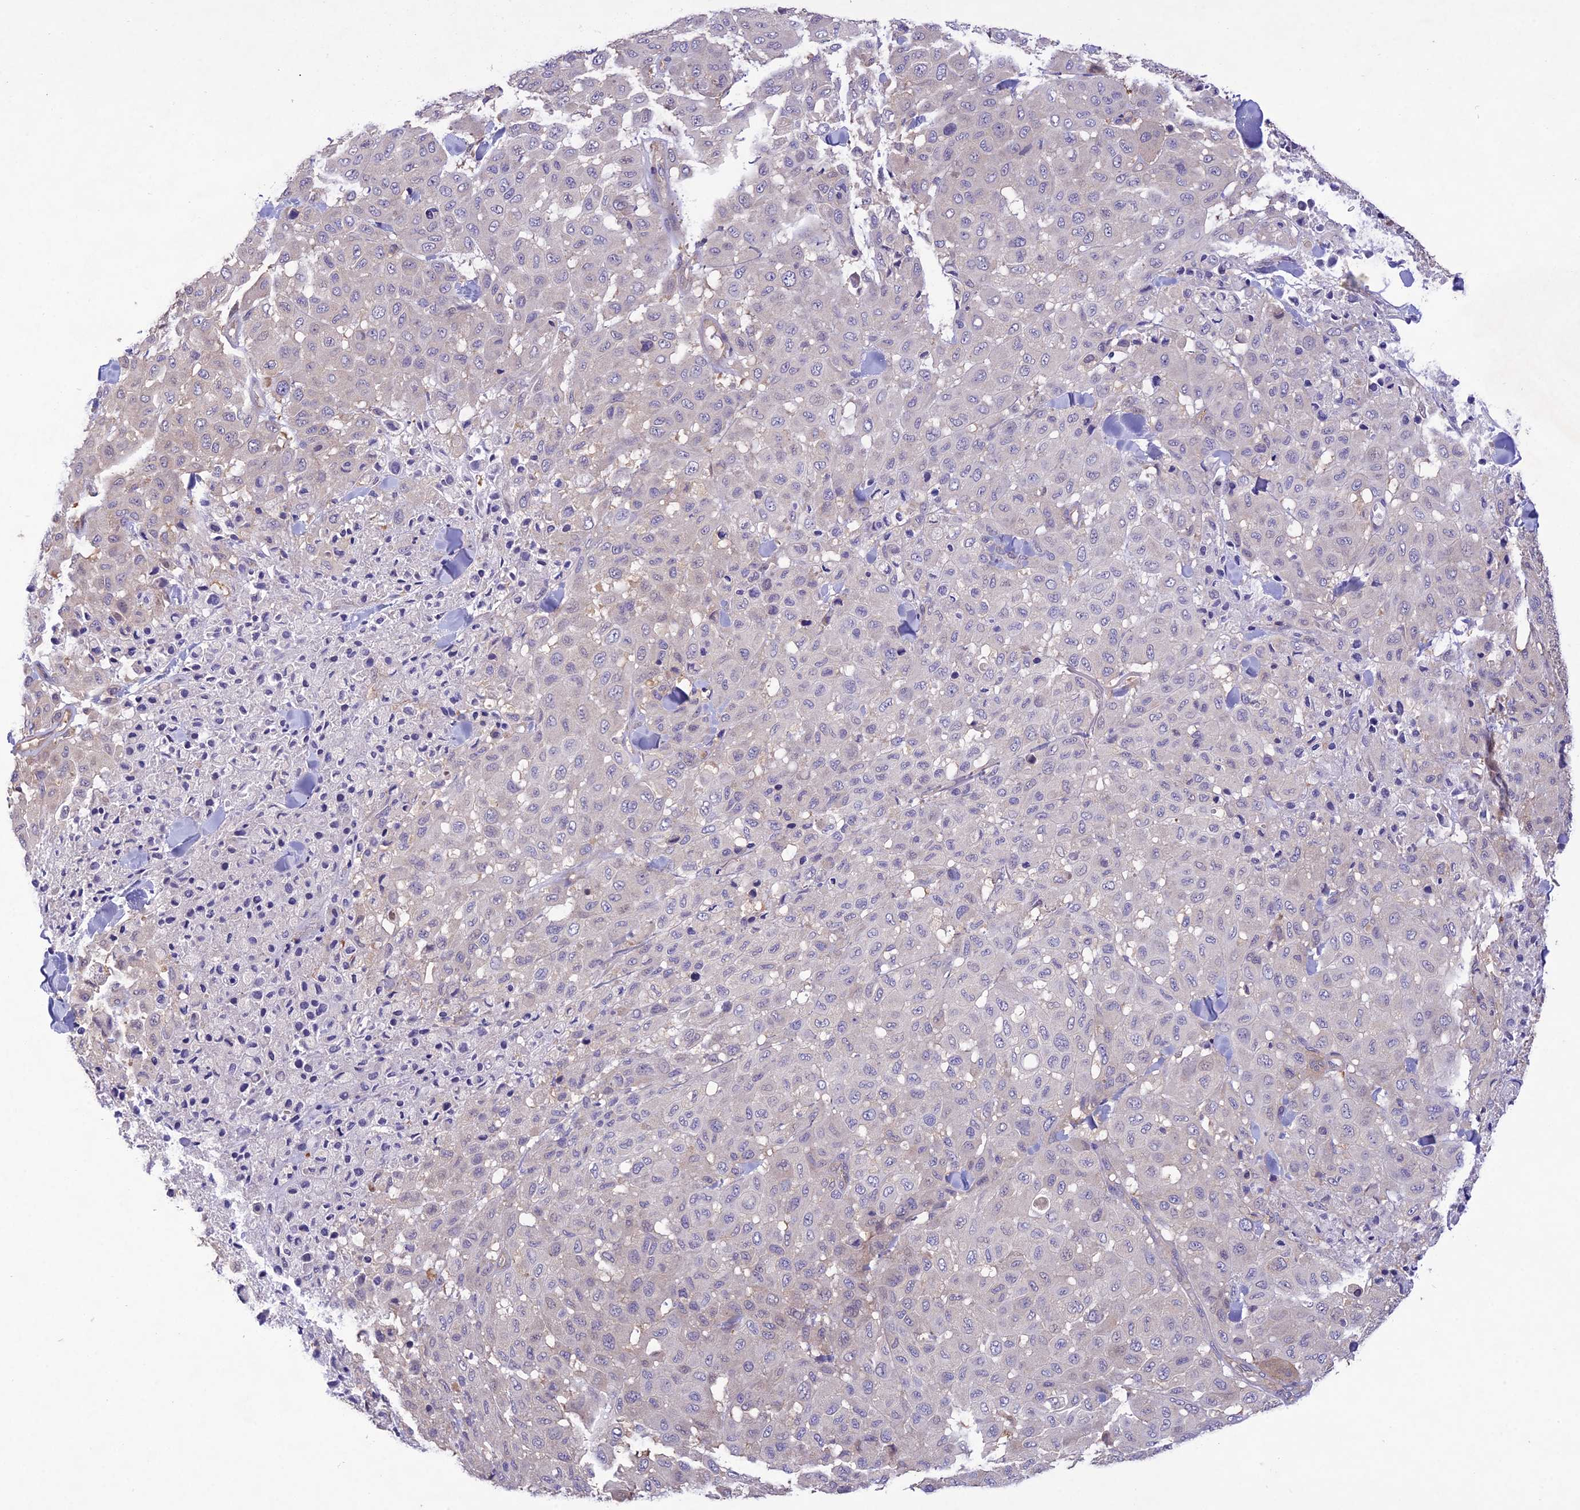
{"staining": {"intensity": "negative", "quantity": "none", "location": "none"}, "tissue": "melanoma", "cell_type": "Tumor cells", "image_type": "cancer", "snomed": [{"axis": "morphology", "description": "Malignant melanoma, Metastatic site"}, {"axis": "topography", "description": "Skin"}], "caption": "Immunohistochemistry micrograph of human melanoma stained for a protein (brown), which shows no positivity in tumor cells.", "gene": "SNX24", "patient": {"sex": "female", "age": 81}}